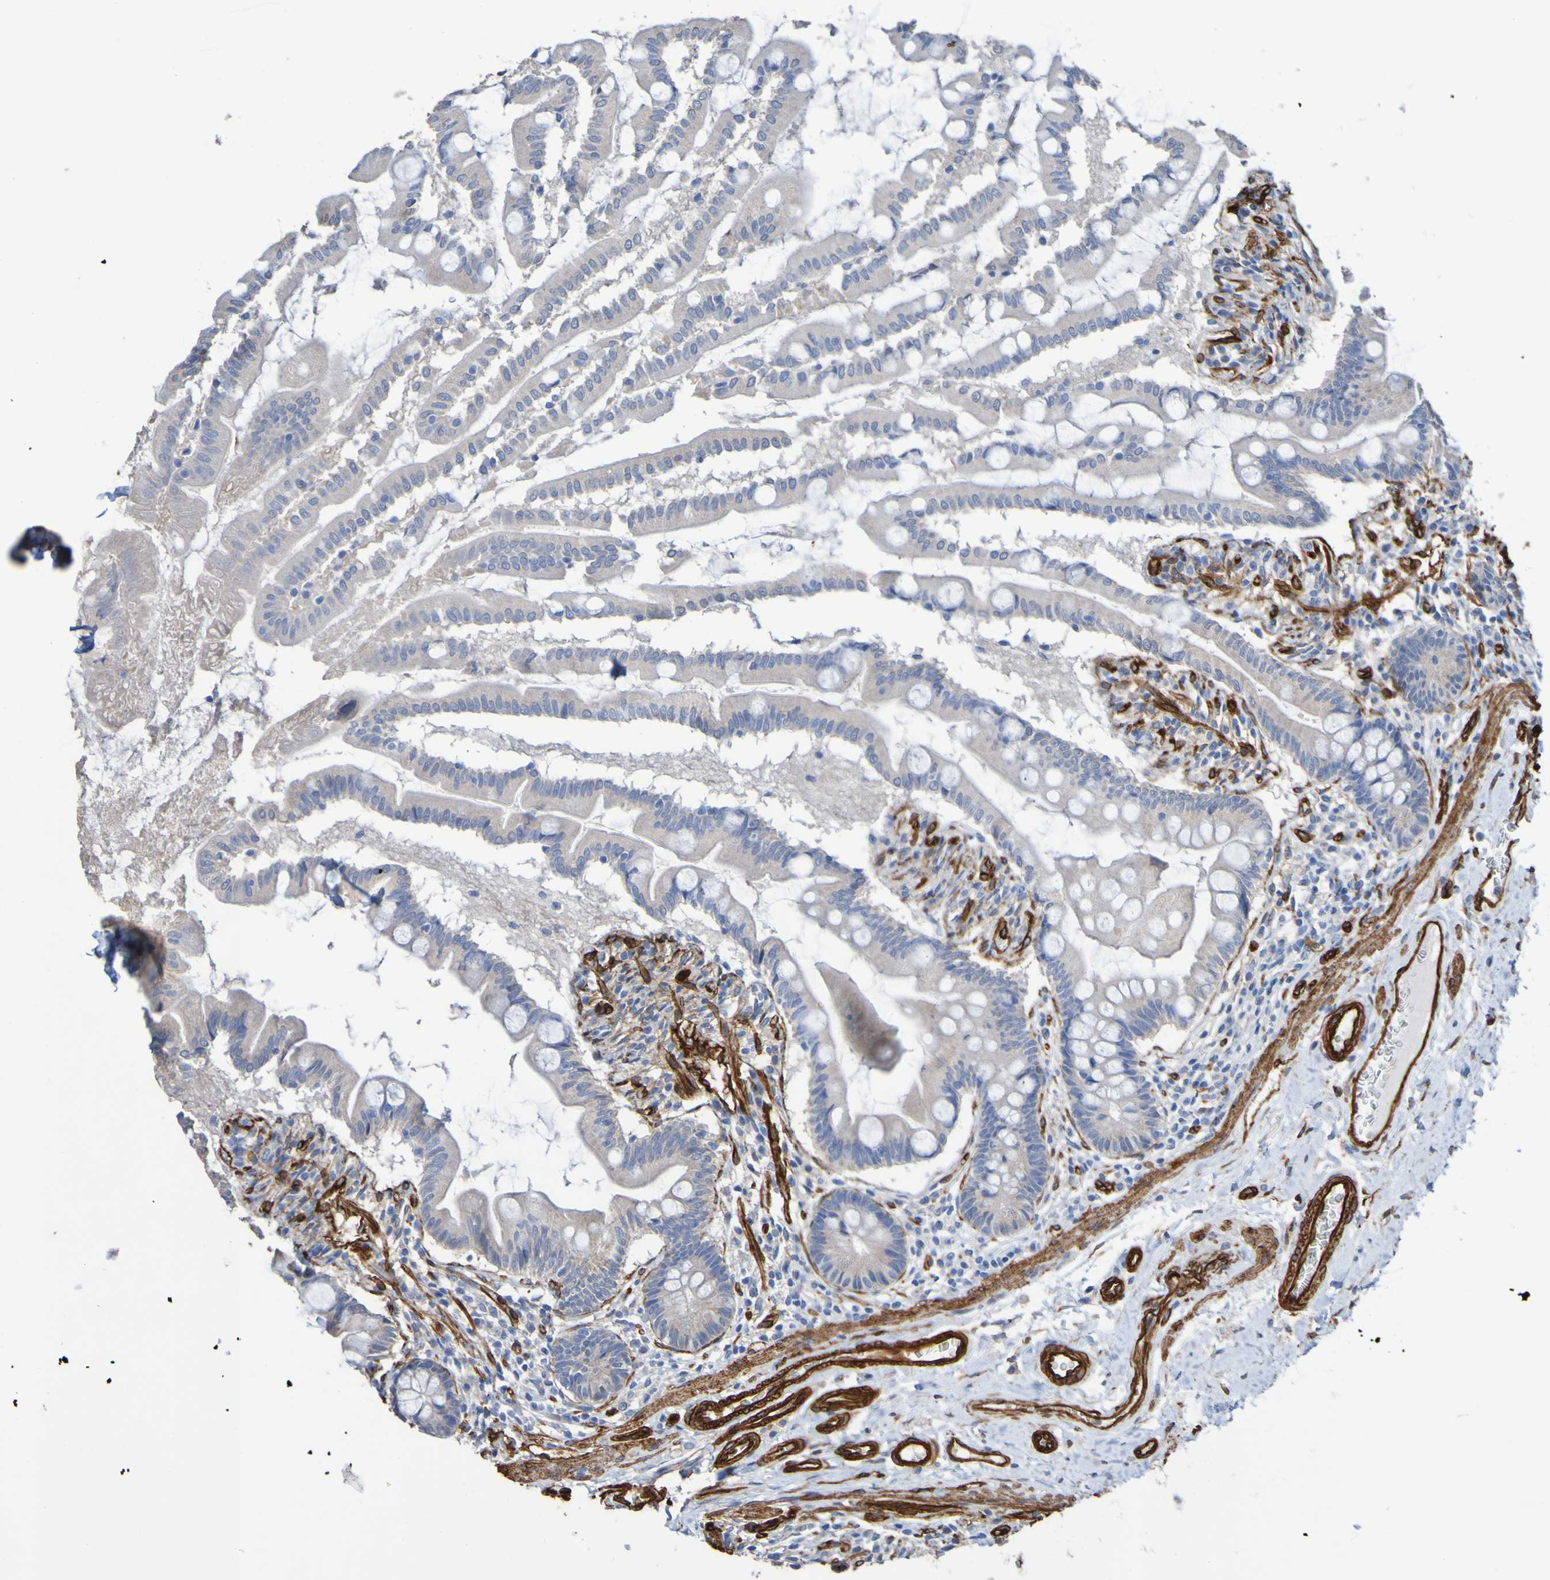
{"staining": {"intensity": "negative", "quantity": "none", "location": "none"}, "tissue": "small intestine", "cell_type": "Glandular cells", "image_type": "normal", "snomed": [{"axis": "morphology", "description": "Normal tissue, NOS"}, {"axis": "topography", "description": "Small intestine"}], "caption": "The image displays no staining of glandular cells in benign small intestine. Brightfield microscopy of immunohistochemistry (IHC) stained with DAB (brown) and hematoxylin (blue), captured at high magnification.", "gene": "ELMOD3", "patient": {"sex": "female", "age": 56}}